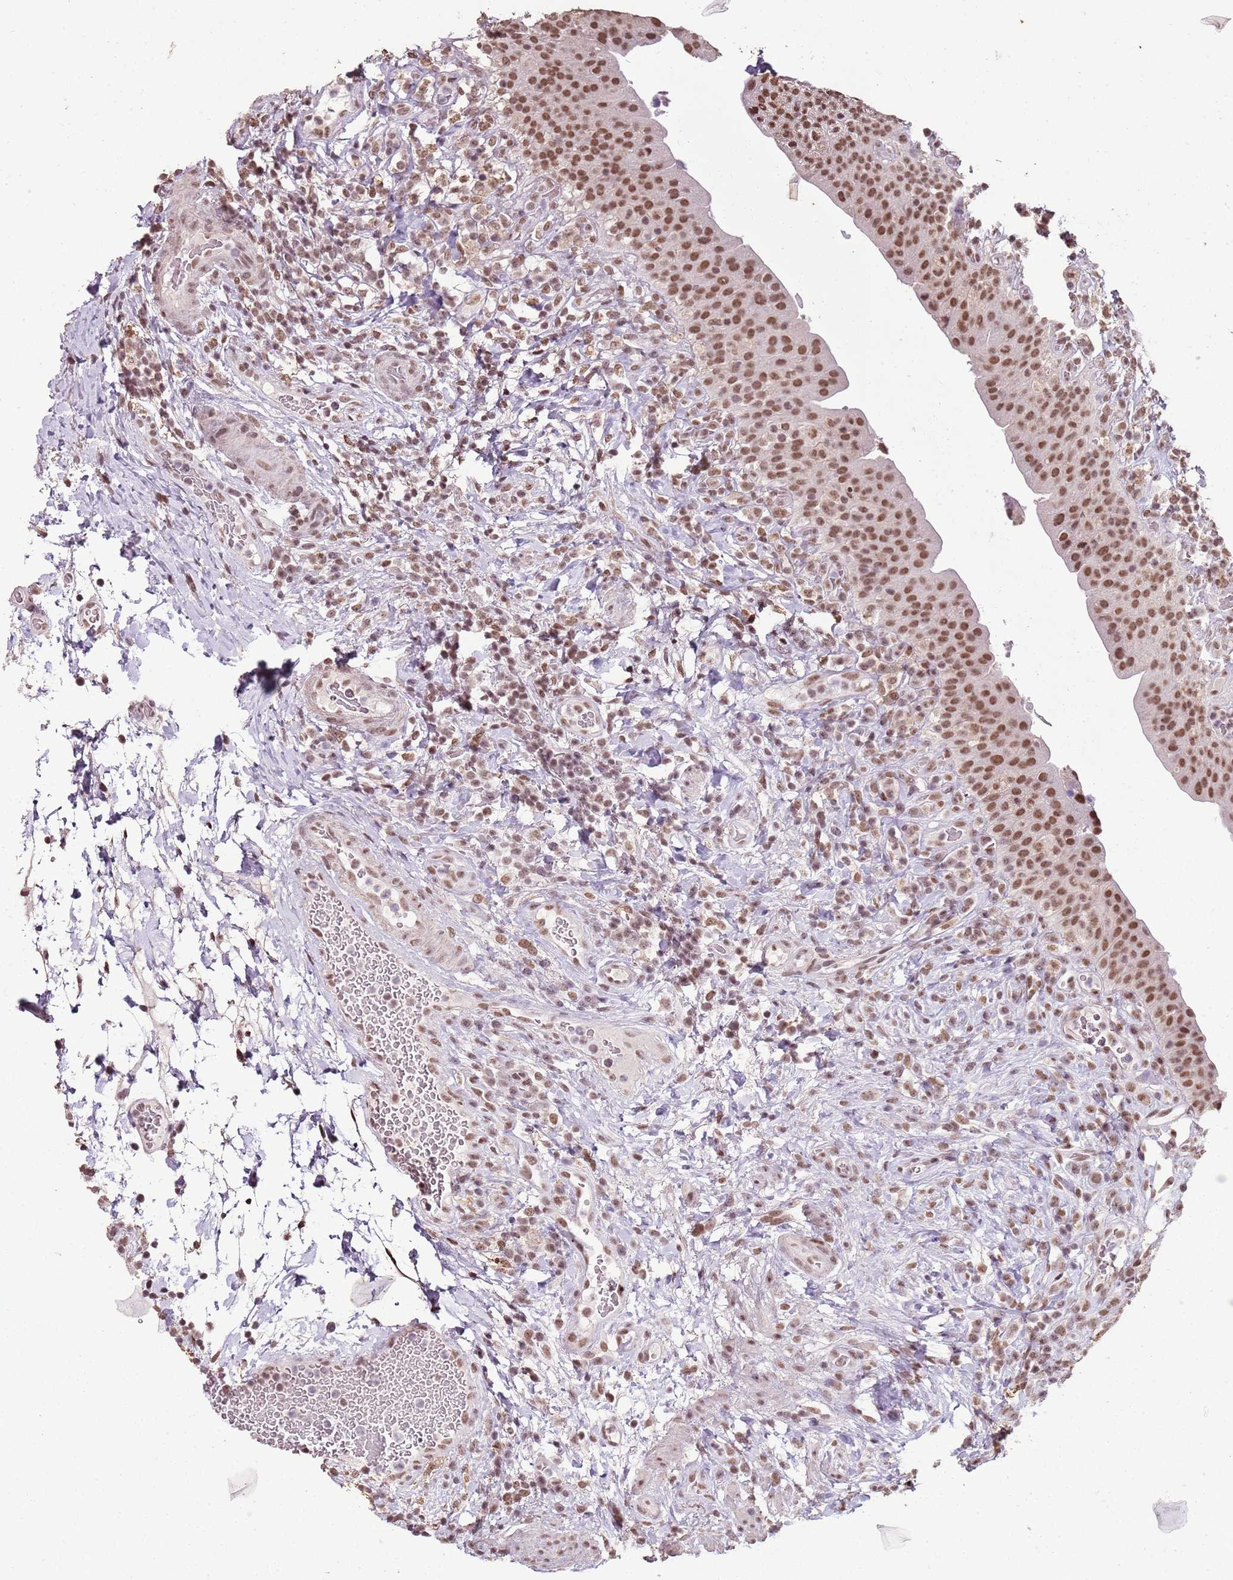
{"staining": {"intensity": "moderate", "quantity": ">75%", "location": "nuclear"}, "tissue": "urinary bladder", "cell_type": "Urothelial cells", "image_type": "normal", "snomed": [{"axis": "morphology", "description": "Normal tissue, NOS"}, {"axis": "morphology", "description": "Inflammation, NOS"}, {"axis": "topography", "description": "Urinary bladder"}], "caption": "Urothelial cells demonstrate moderate nuclear staining in about >75% of cells in unremarkable urinary bladder. The protein is stained brown, and the nuclei are stained in blue (DAB IHC with brightfield microscopy, high magnification).", "gene": "ARL14EP", "patient": {"sex": "male", "age": 64}}